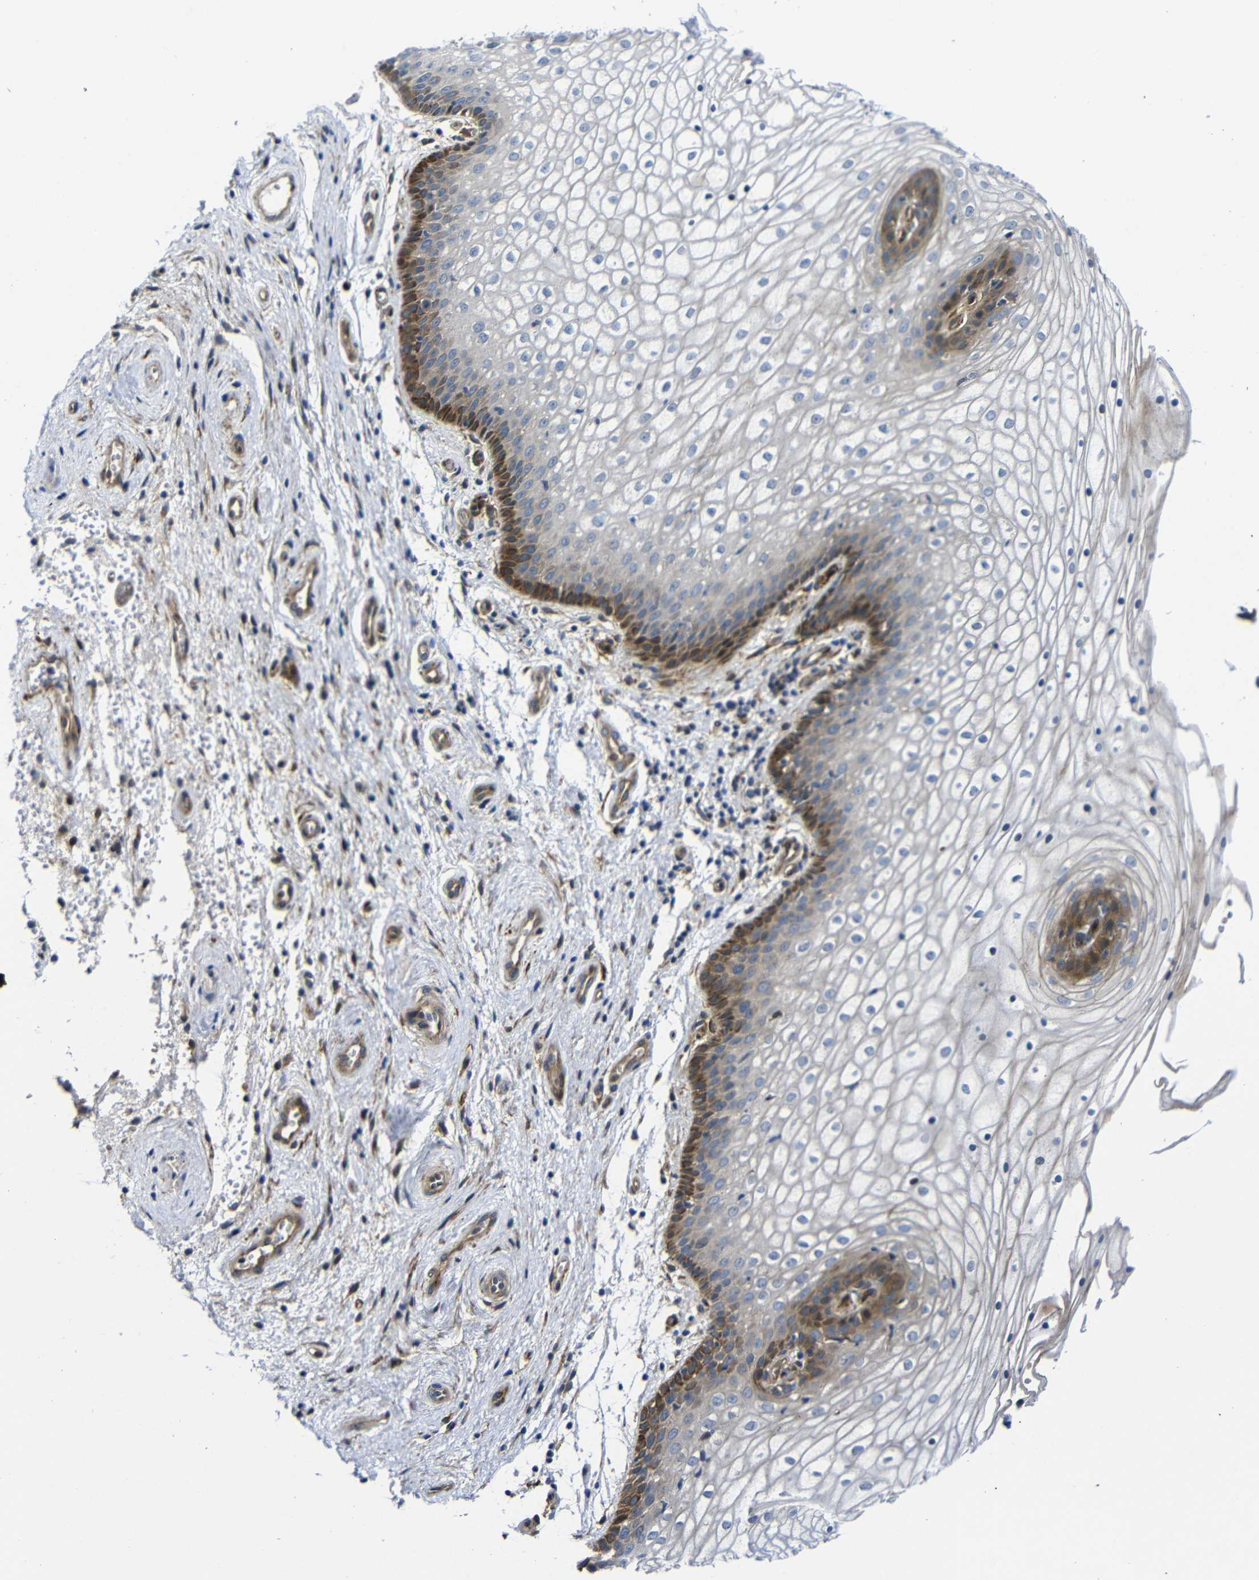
{"staining": {"intensity": "strong", "quantity": "25%-75%", "location": "cytoplasmic/membranous"}, "tissue": "vagina", "cell_type": "Squamous epithelial cells", "image_type": "normal", "snomed": [{"axis": "morphology", "description": "Normal tissue, NOS"}, {"axis": "topography", "description": "Vagina"}], "caption": "Human vagina stained for a protein (brown) shows strong cytoplasmic/membranous positive staining in about 25%-75% of squamous epithelial cells.", "gene": "PARP14", "patient": {"sex": "female", "age": 34}}